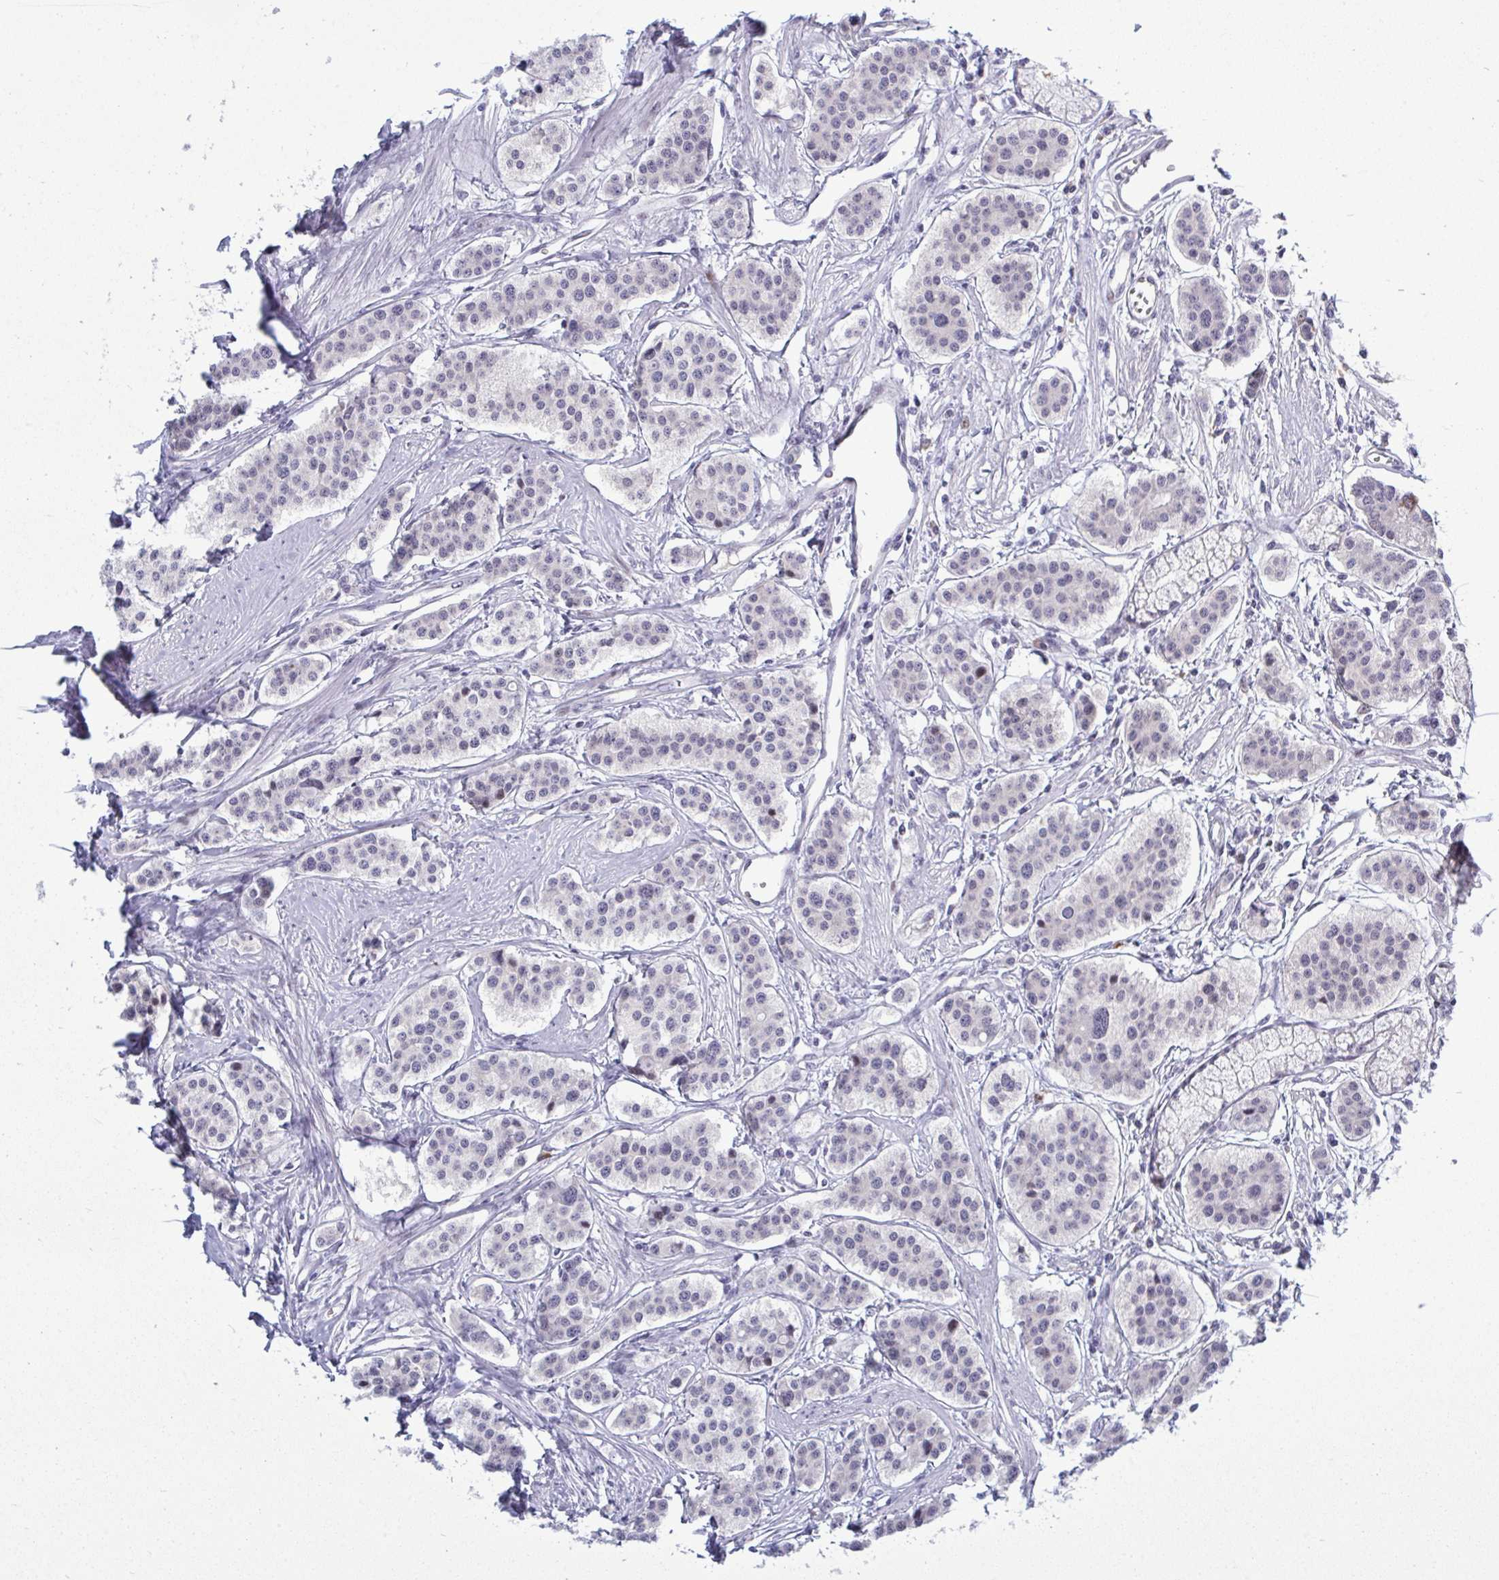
{"staining": {"intensity": "negative", "quantity": "none", "location": "none"}, "tissue": "carcinoid", "cell_type": "Tumor cells", "image_type": "cancer", "snomed": [{"axis": "morphology", "description": "Carcinoid, malignant, NOS"}, {"axis": "topography", "description": "Small intestine"}], "caption": "There is no significant expression in tumor cells of carcinoid (malignant).", "gene": "TAB1", "patient": {"sex": "male", "age": 60}}